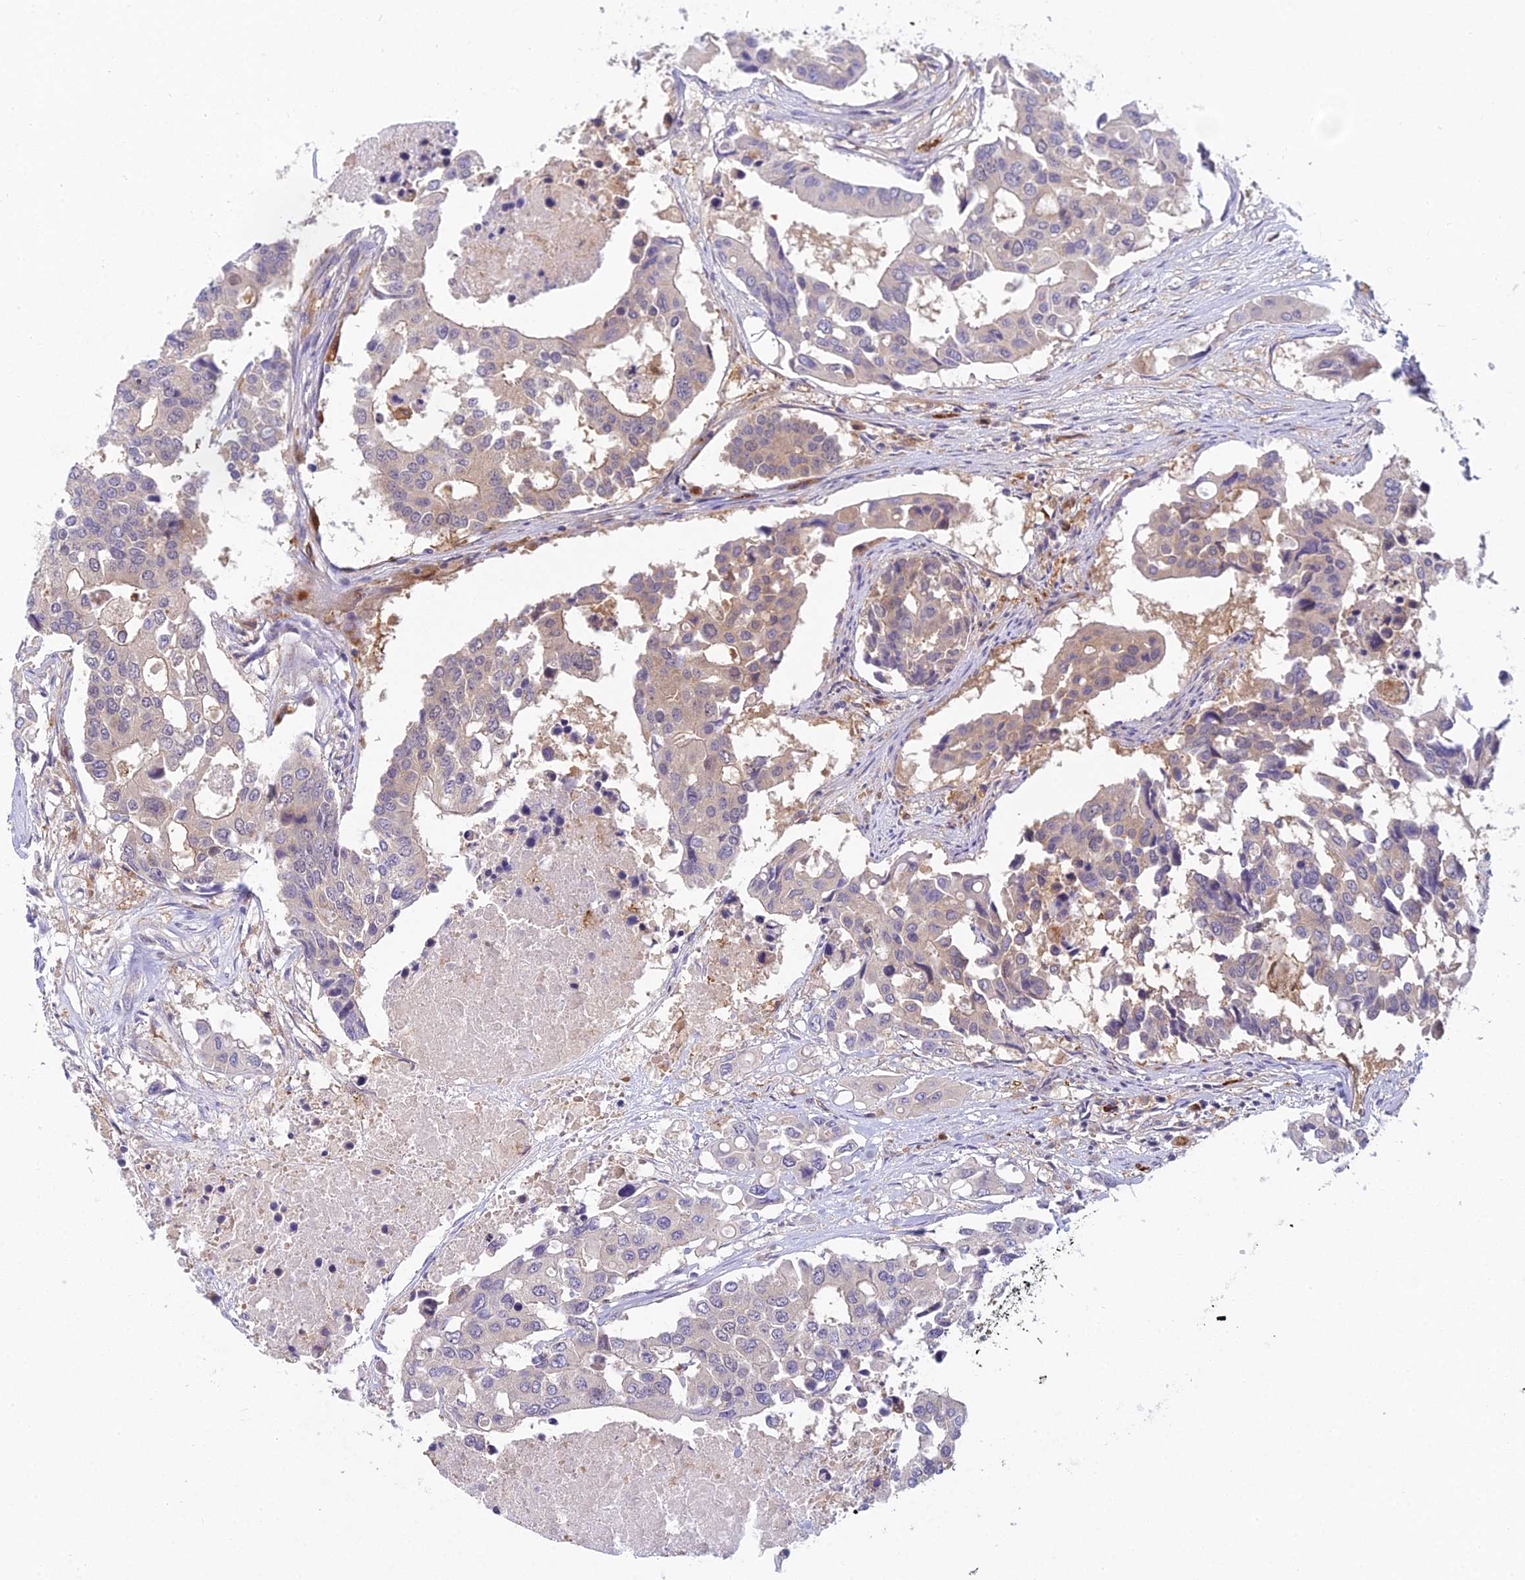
{"staining": {"intensity": "weak", "quantity": "<25%", "location": "cytoplasmic/membranous"}, "tissue": "colorectal cancer", "cell_type": "Tumor cells", "image_type": "cancer", "snomed": [{"axis": "morphology", "description": "Adenocarcinoma, NOS"}, {"axis": "topography", "description": "Colon"}], "caption": "Immunohistochemical staining of human colorectal cancer demonstrates no significant expression in tumor cells.", "gene": "UBE2G1", "patient": {"sex": "male", "age": 77}}